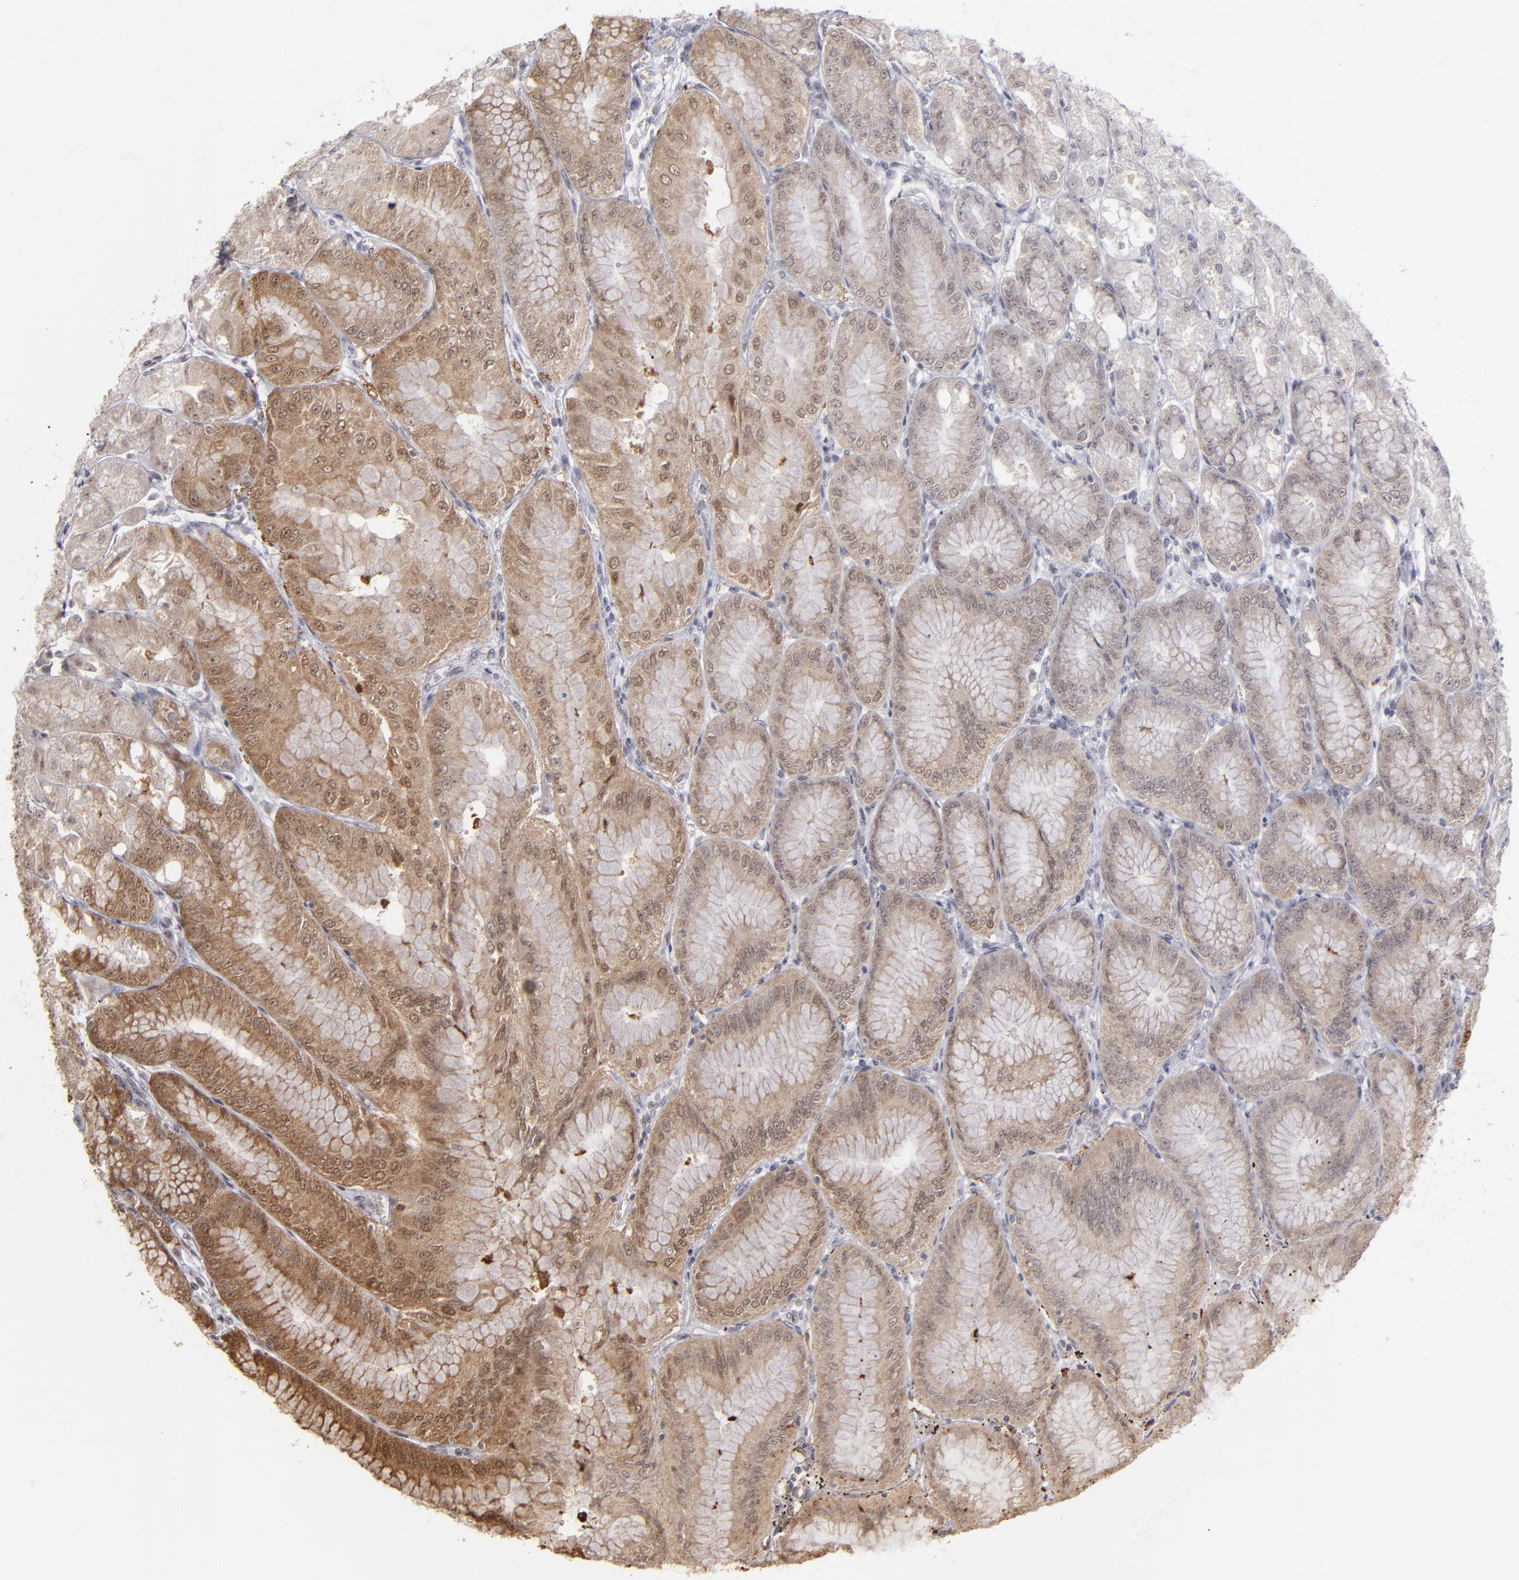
{"staining": {"intensity": "moderate", "quantity": ">75%", "location": "cytoplasmic/membranous,nuclear"}, "tissue": "stomach", "cell_type": "Glandular cells", "image_type": "normal", "snomed": [{"axis": "morphology", "description": "Normal tissue, NOS"}, {"axis": "topography", "description": "Stomach, lower"}], "caption": "This is a histology image of IHC staining of unremarkable stomach, which shows moderate positivity in the cytoplasmic/membranous,nuclear of glandular cells.", "gene": "ZNF75A", "patient": {"sex": "male", "age": 71}}